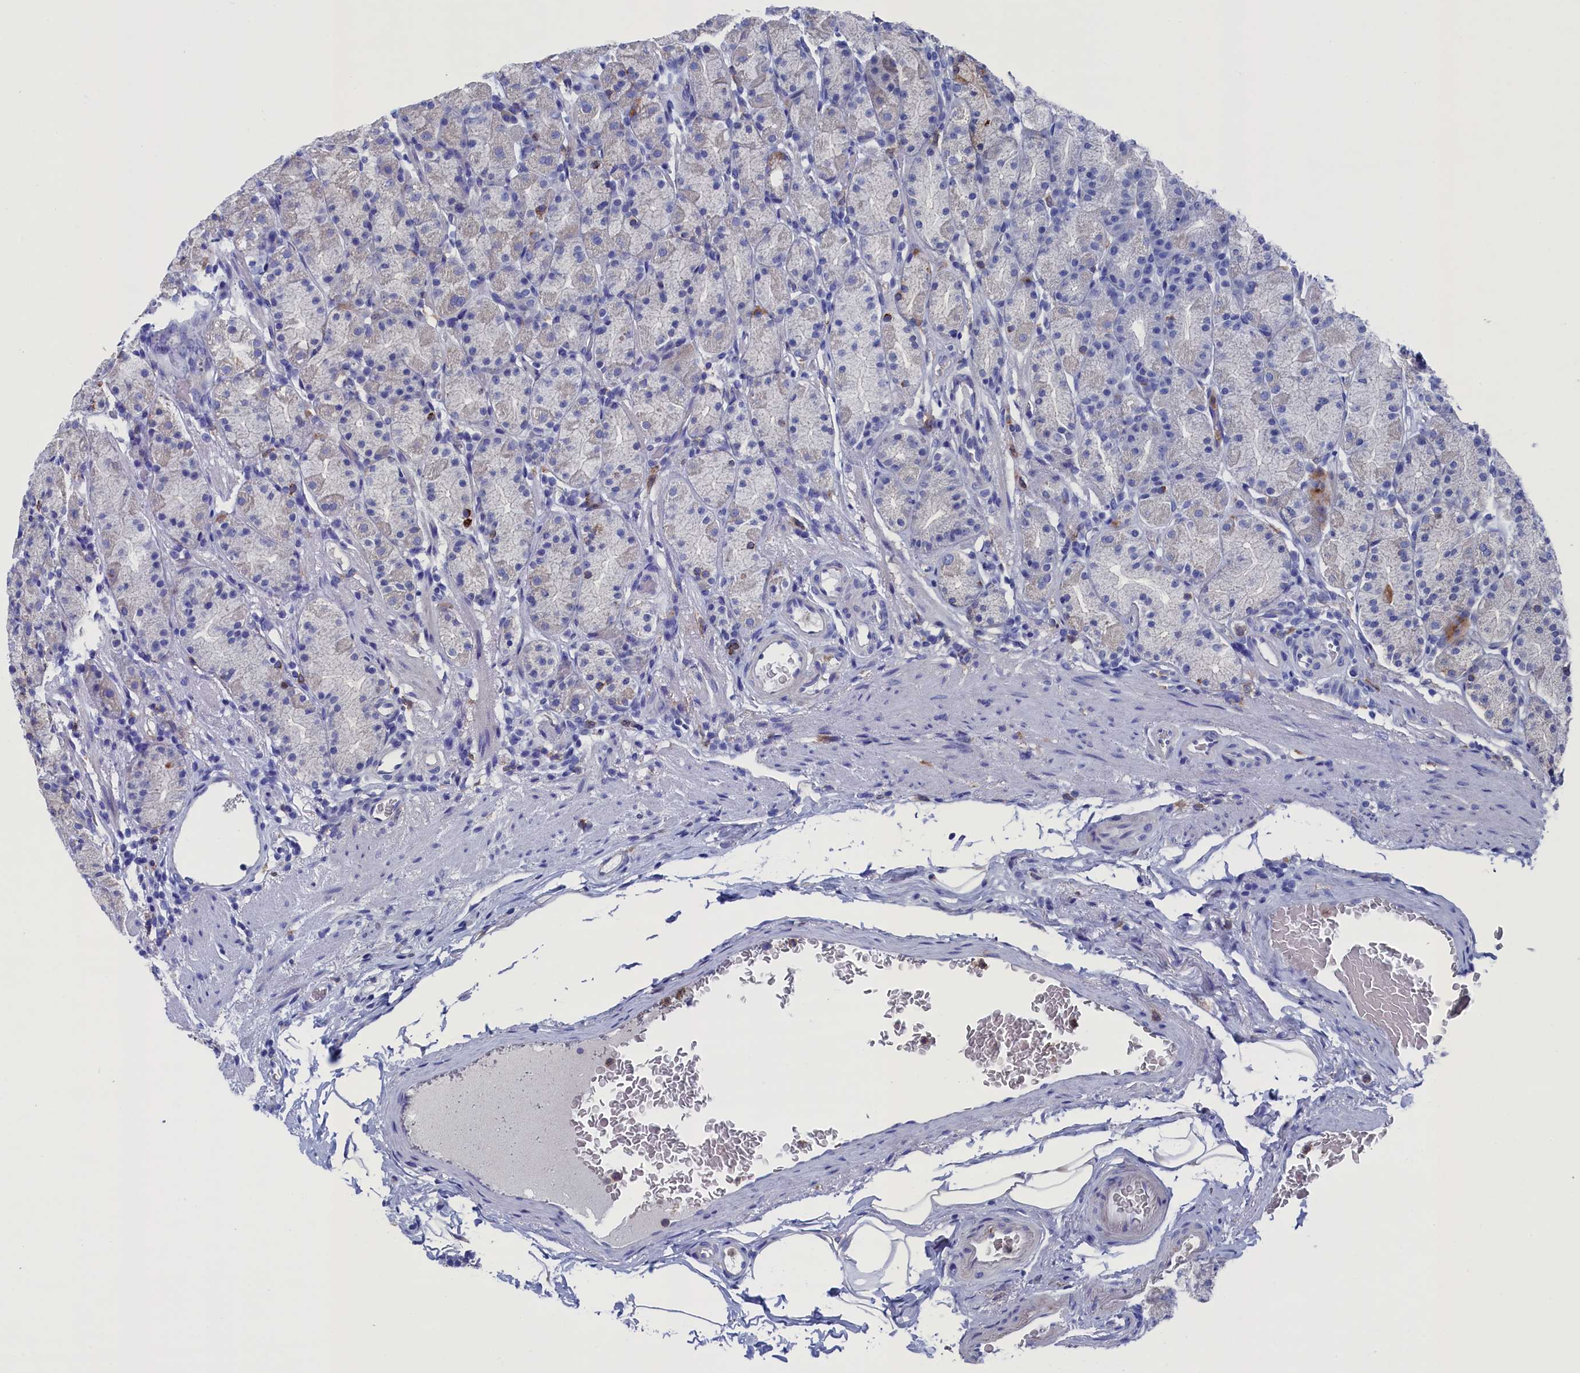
{"staining": {"intensity": "moderate", "quantity": "<25%", "location": "cytoplasmic/membranous"}, "tissue": "stomach", "cell_type": "Glandular cells", "image_type": "normal", "snomed": [{"axis": "morphology", "description": "Normal tissue, NOS"}, {"axis": "topography", "description": "Stomach, upper"}, {"axis": "topography", "description": "Stomach, lower"}, {"axis": "topography", "description": "Small intestine"}], "caption": "An immunohistochemistry (IHC) micrograph of normal tissue is shown. Protein staining in brown highlights moderate cytoplasmic/membranous positivity in stomach within glandular cells.", "gene": "TYROBP", "patient": {"sex": "male", "age": 68}}